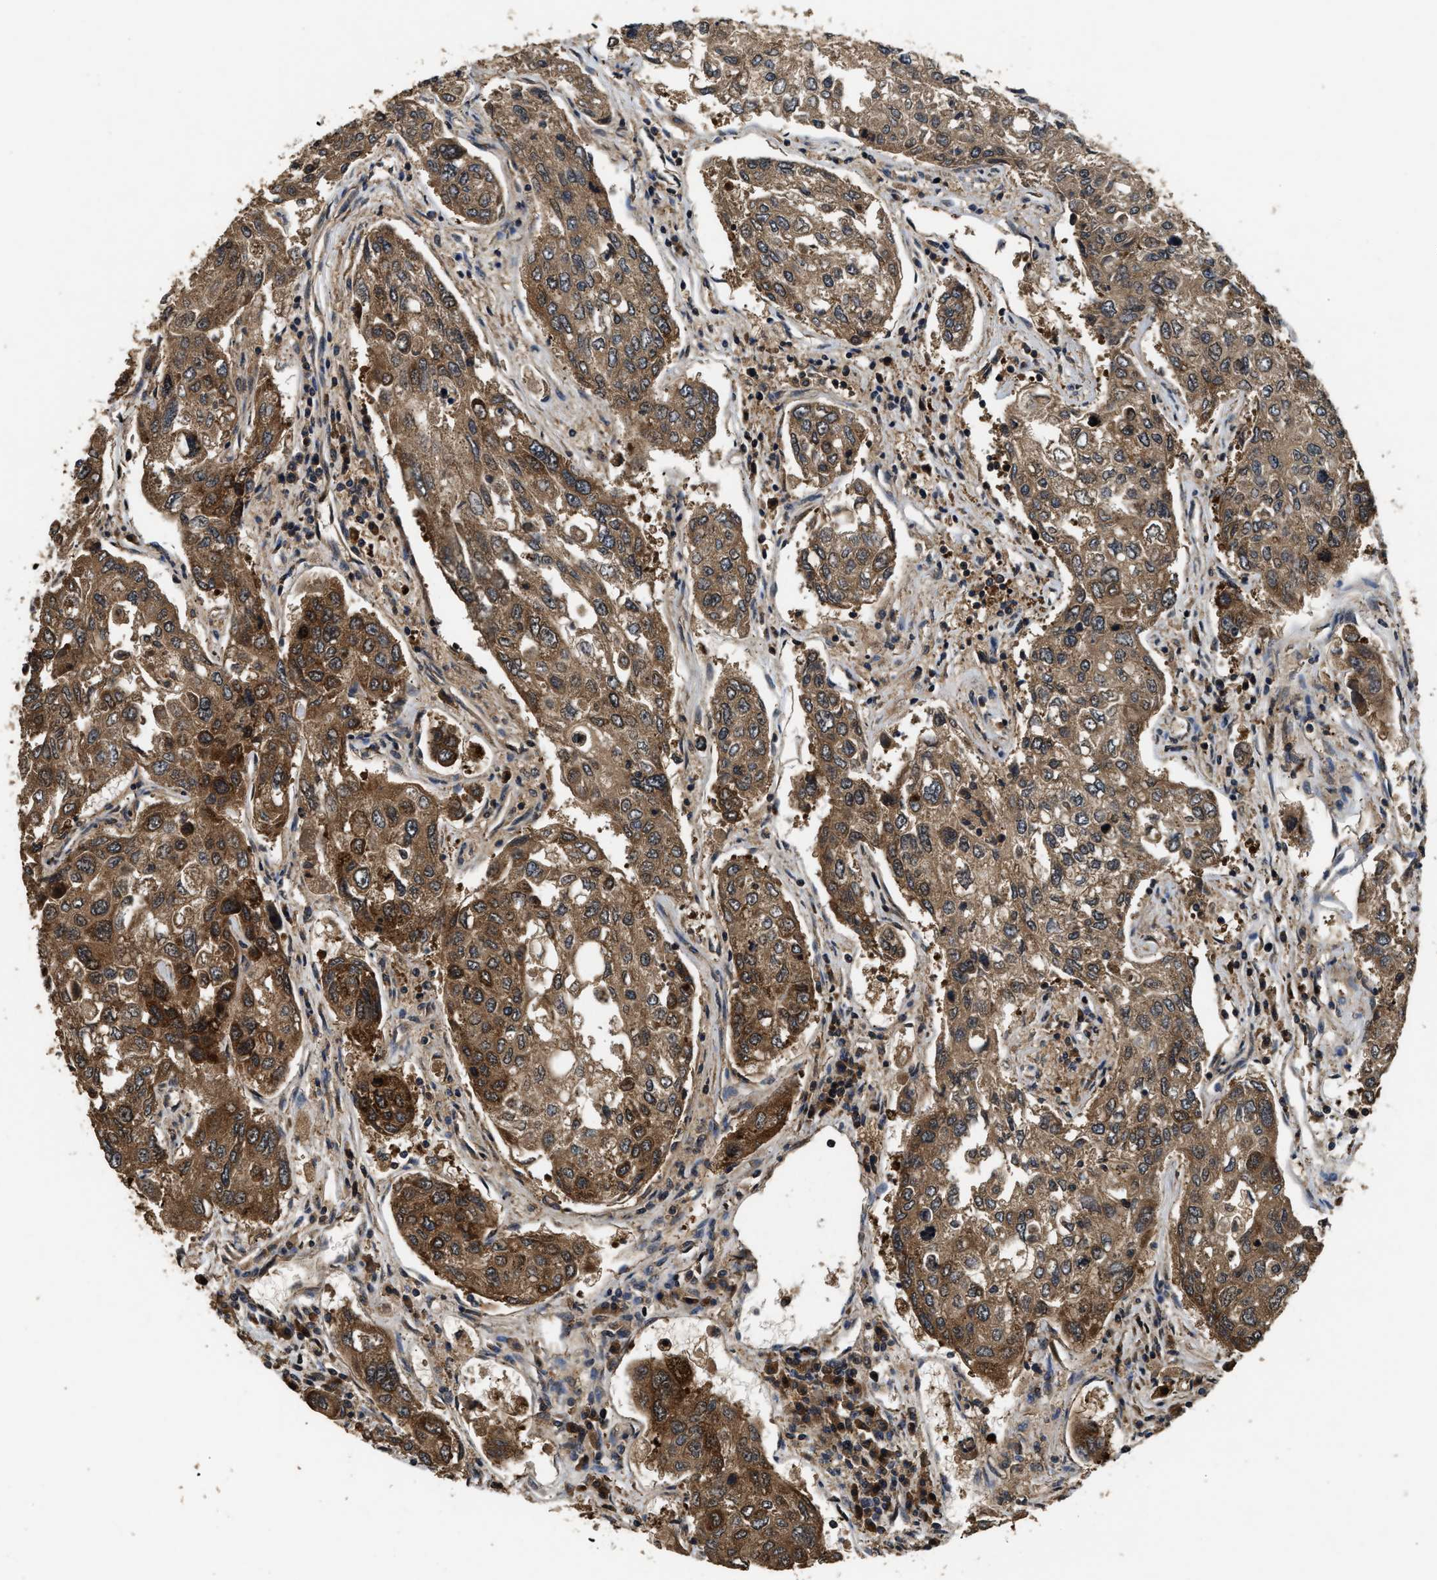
{"staining": {"intensity": "strong", "quantity": ">75%", "location": "cytoplasmic/membranous"}, "tissue": "urothelial cancer", "cell_type": "Tumor cells", "image_type": "cancer", "snomed": [{"axis": "morphology", "description": "Urothelial carcinoma, High grade"}, {"axis": "topography", "description": "Lymph node"}, {"axis": "topography", "description": "Urinary bladder"}], "caption": "Immunohistochemistry image of neoplastic tissue: human urothelial cancer stained using IHC shows high levels of strong protein expression localized specifically in the cytoplasmic/membranous of tumor cells, appearing as a cytoplasmic/membranous brown color.", "gene": "DNAJC2", "patient": {"sex": "male", "age": 51}}